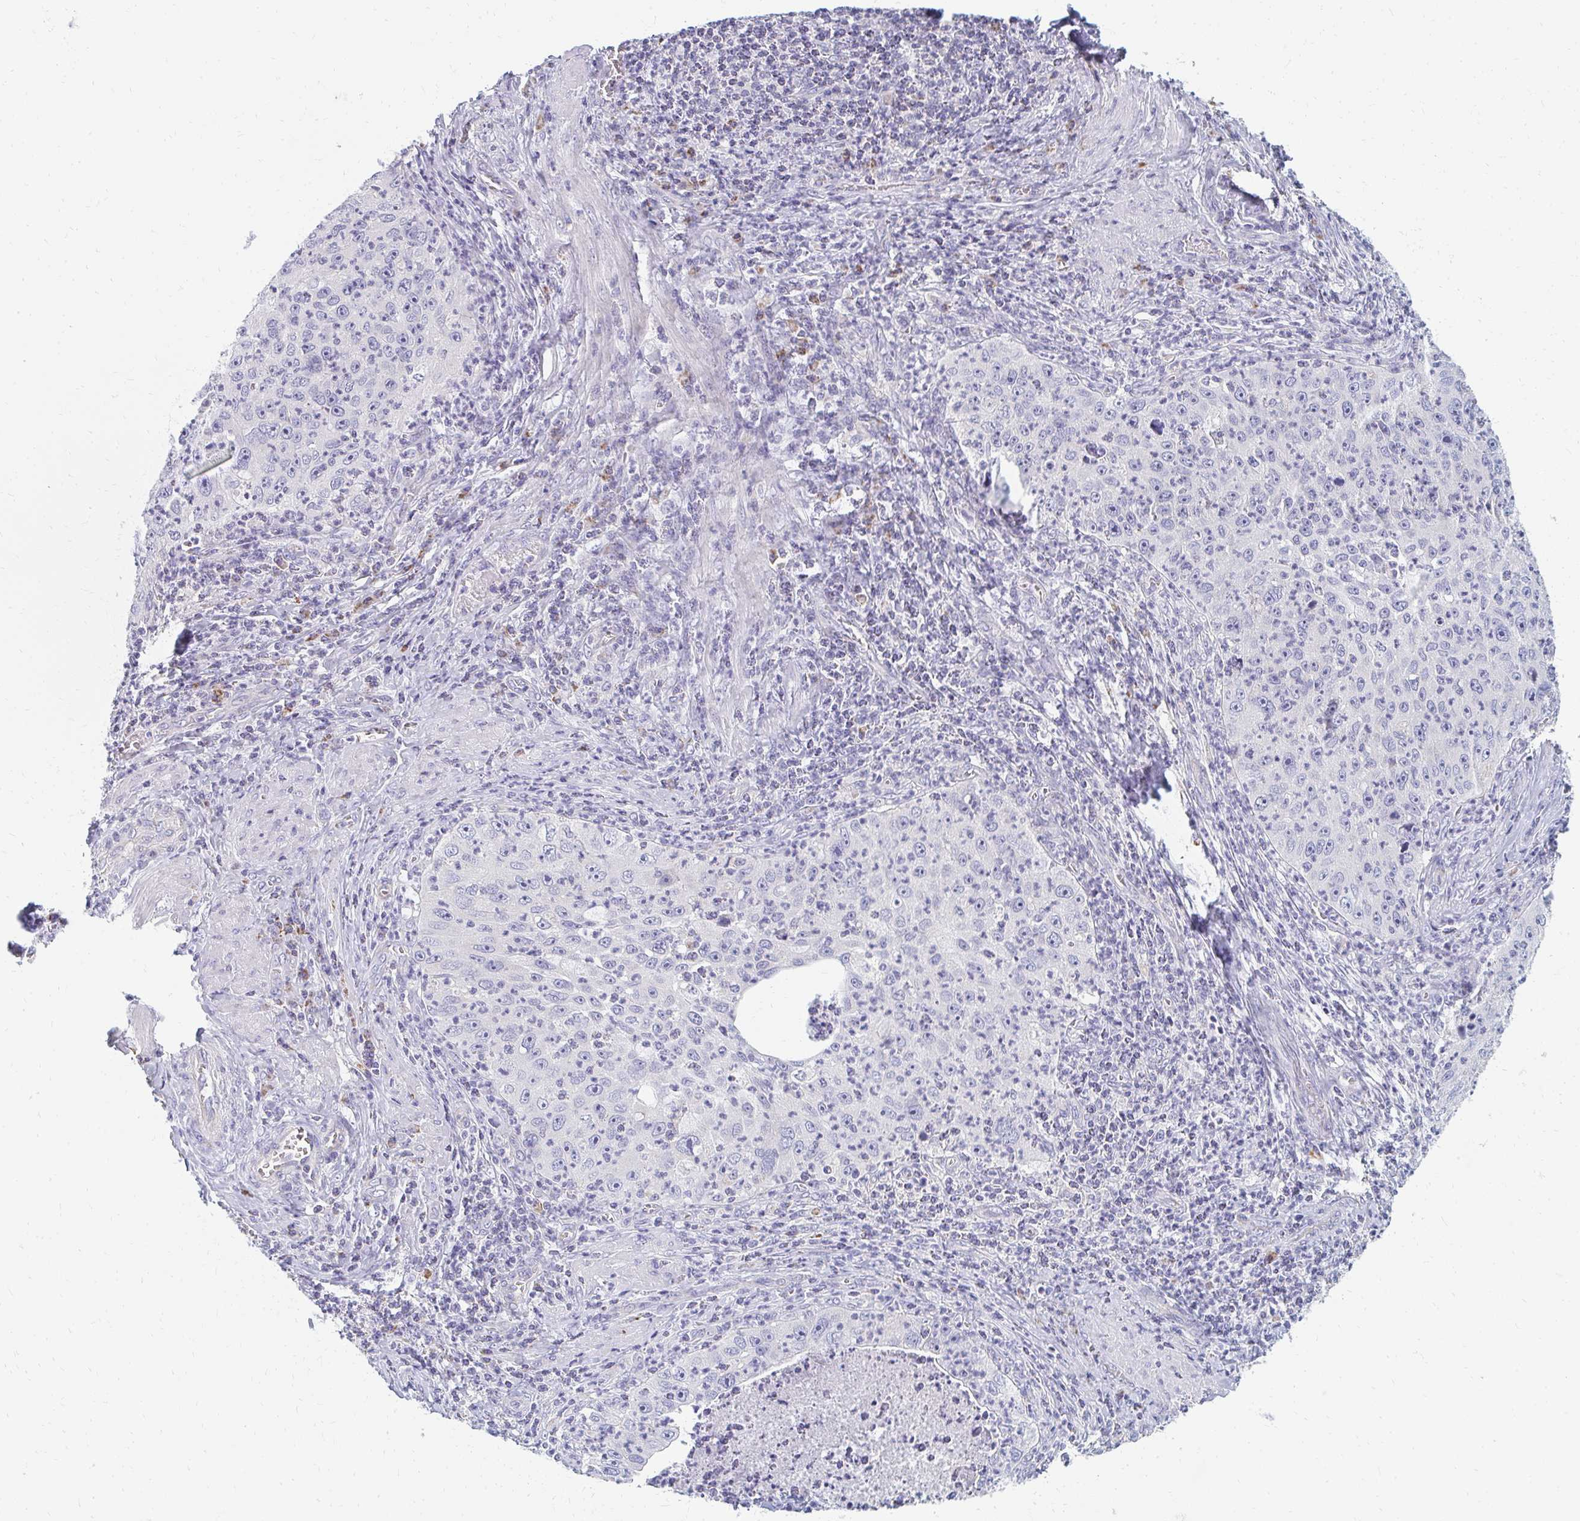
{"staining": {"intensity": "negative", "quantity": "none", "location": "none"}, "tissue": "cervical cancer", "cell_type": "Tumor cells", "image_type": "cancer", "snomed": [{"axis": "morphology", "description": "Squamous cell carcinoma, NOS"}, {"axis": "topography", "description": "Cervix"}], "caption": "A micrograph of cervical squamous cell carcinoma stained for a protein displays no brown staining in tumor cells.", "gene": "OR10V1", "patient": {"sex": "female", "age": 30}}